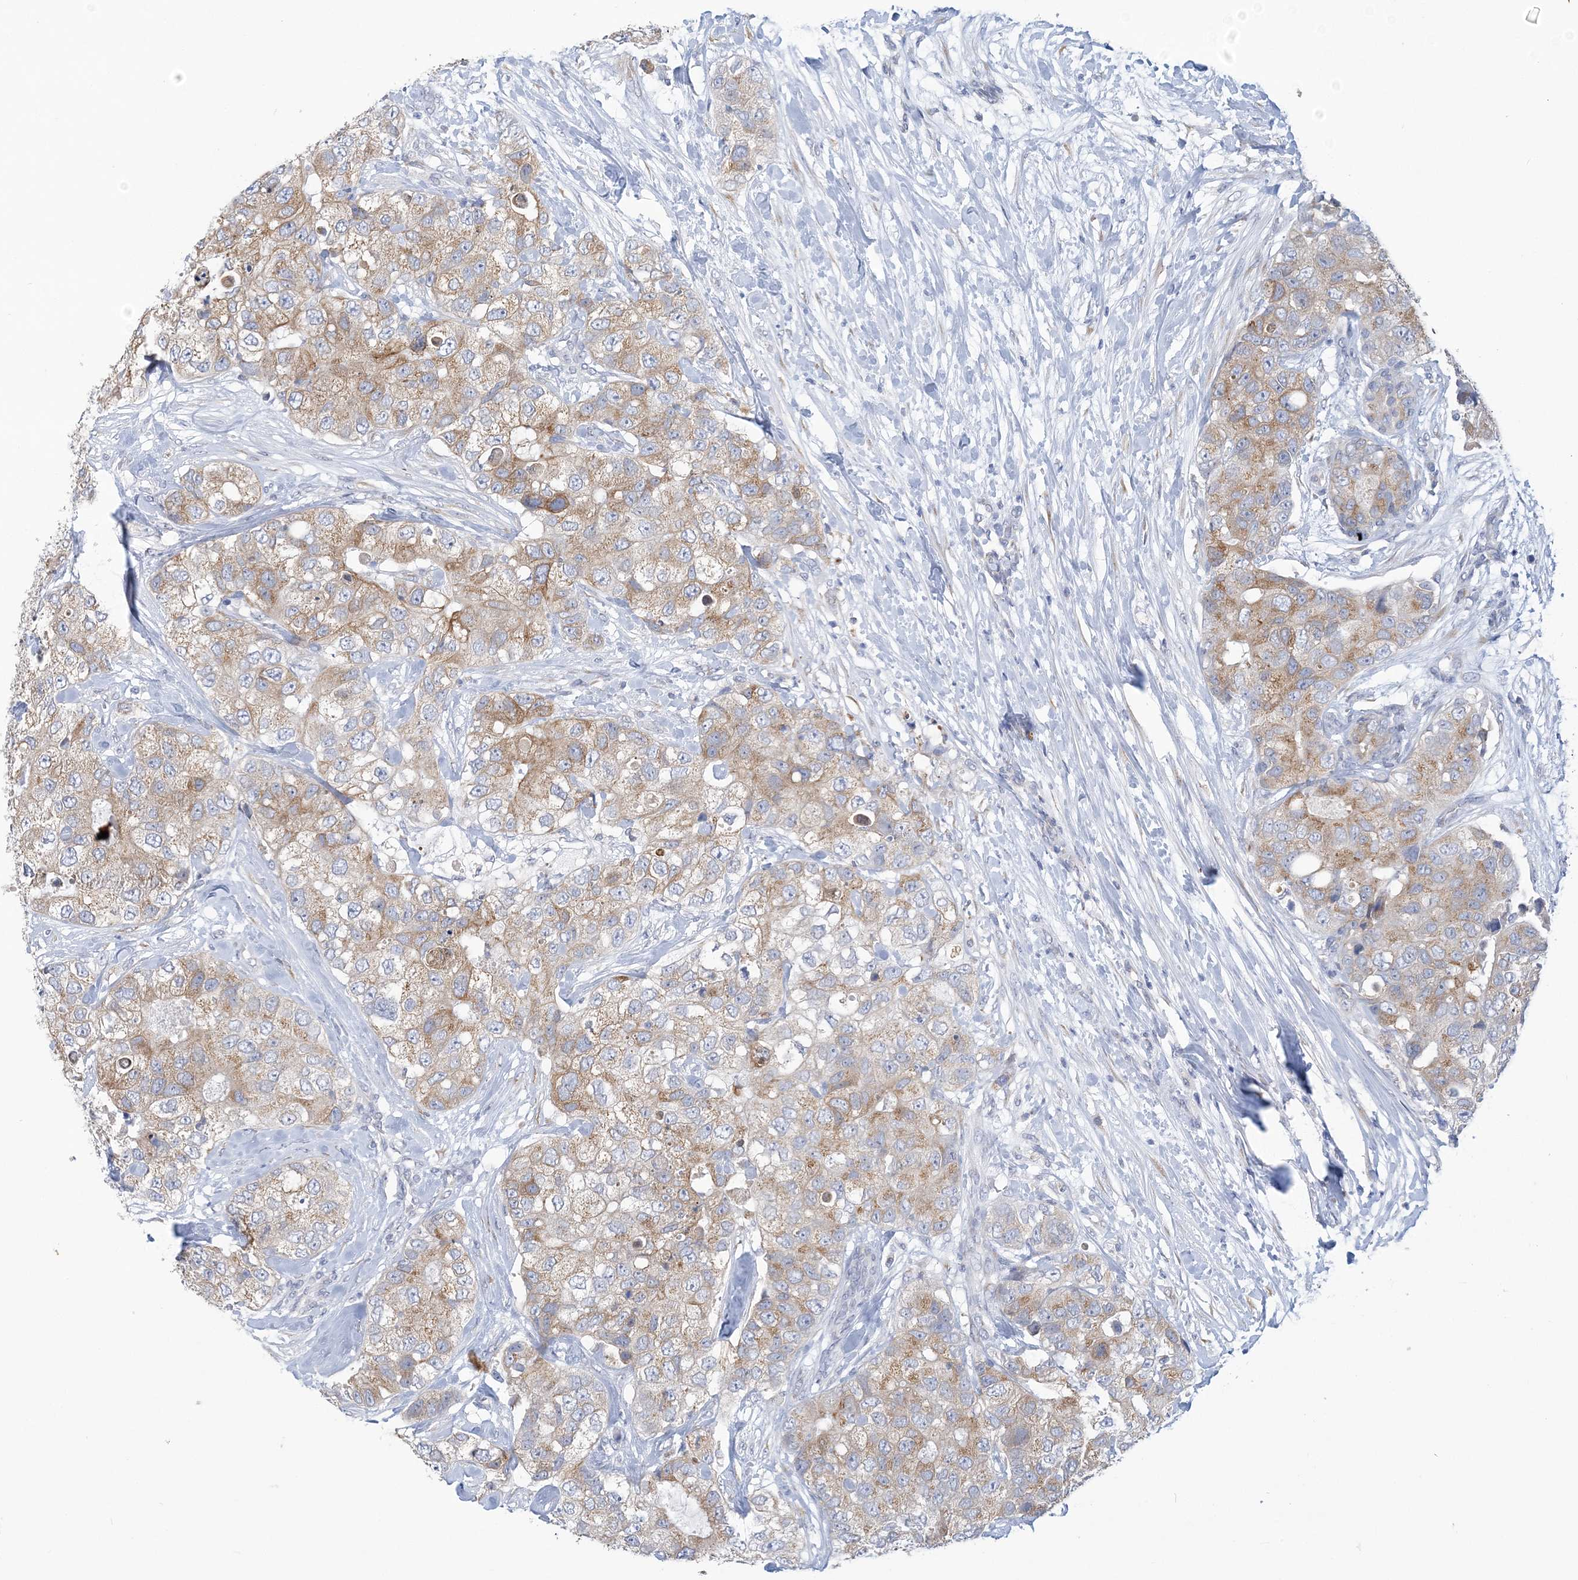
{"staining": {"intensity": "moderate", "quantity": ">75%", "location": "cytoplasmic/membranous"}, "tissue": "breast cancer", "cell_type": "Tumor cells", "image_type": "cancer", "snomed": [{"axis": "morphology", "description": "Duct carcinoma"}, {"axis": "topography", "description": "Breast"}], "caption": "Immunohistochemistry photomicrograph of breast cancer stained for a protein (brown), which displays medium levels of moderate cytoplasmic/membranous positivity in about >75% of tumor cells.", "gene": "PLEKHG4B", "patient": {"sex": "female", "age": 62}}